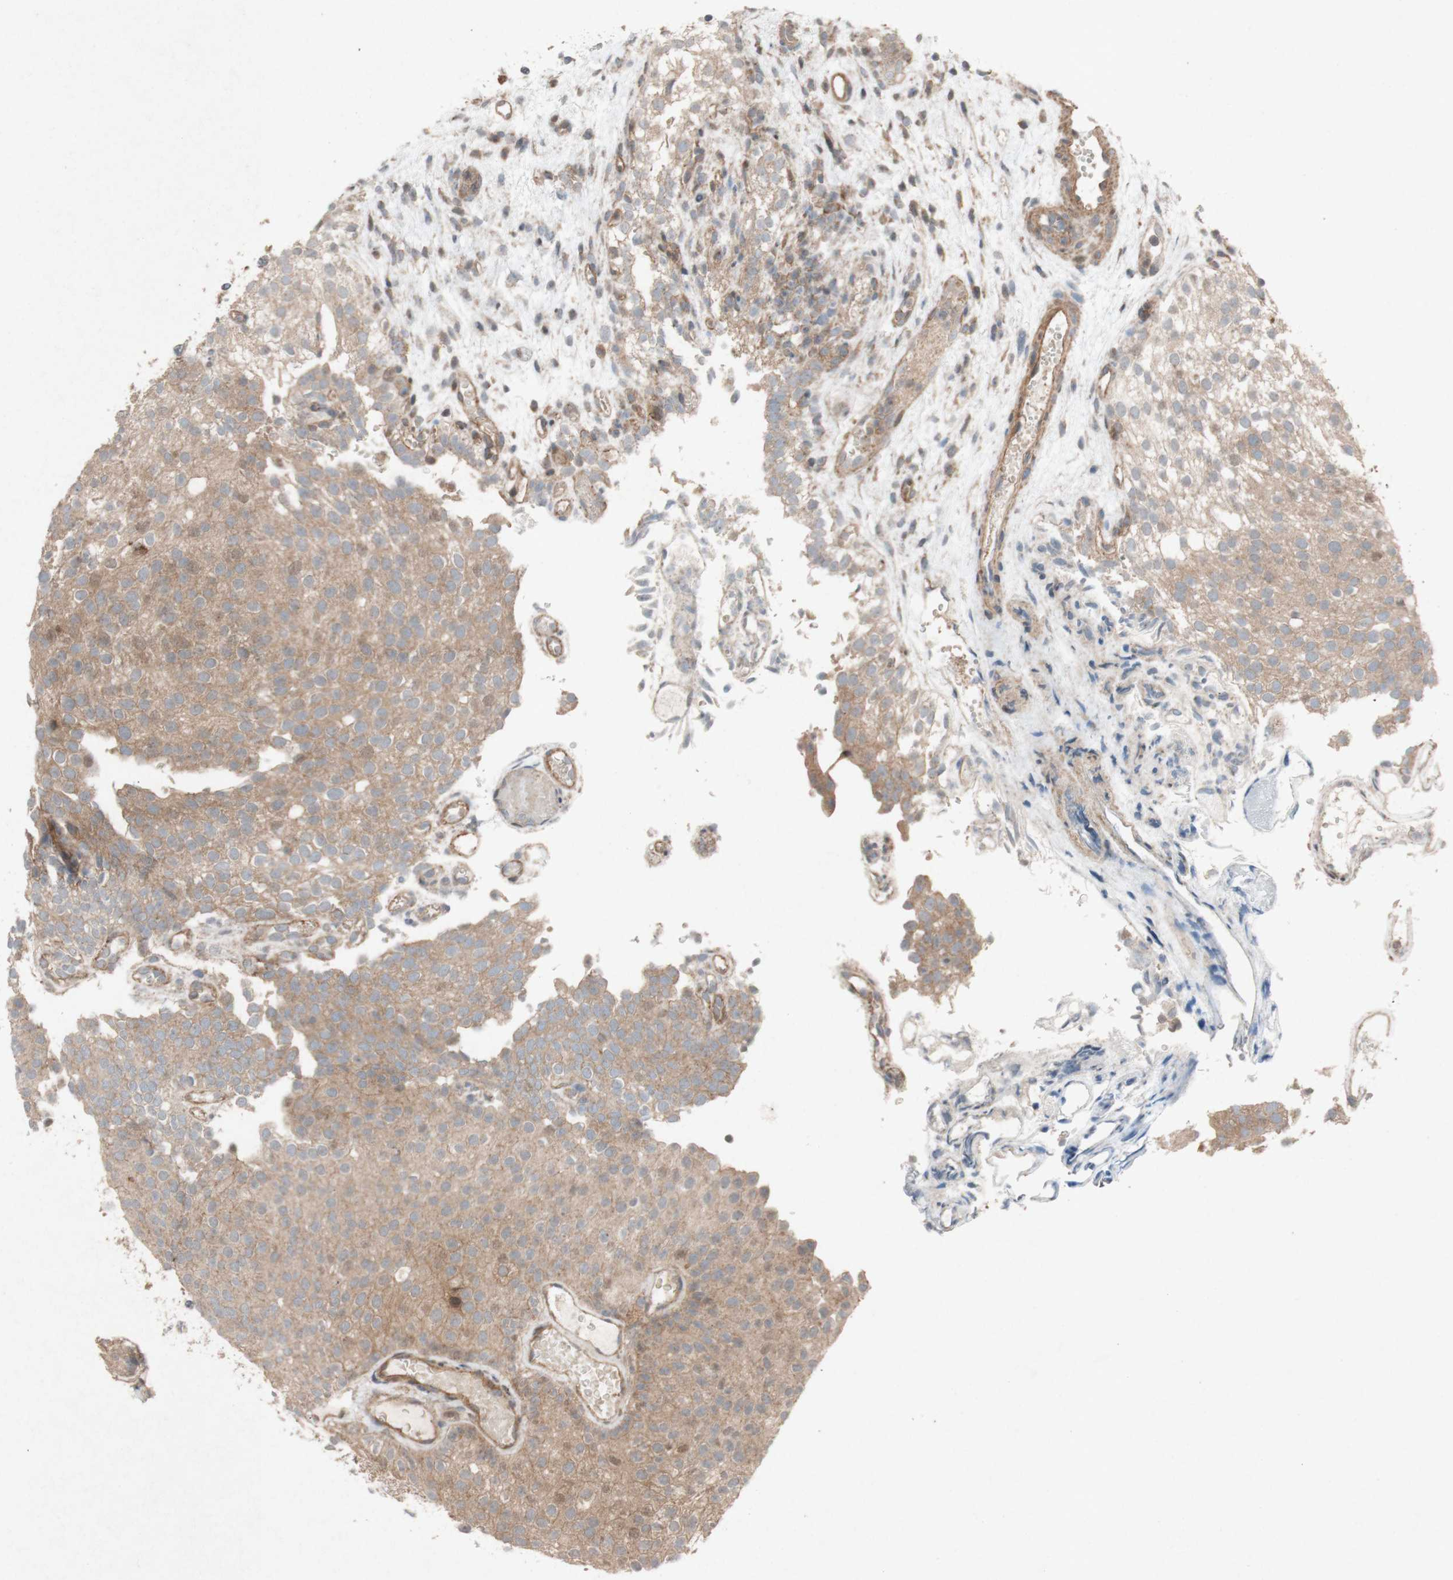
{"staining": {"intensity": "moderate", "quantity": ">75%", "location": "cytoplasmic/membranous"}, "tissue": "urothelial cancer", "cell_type": "Tumor cells", "image_type": "cancer", "snomed": [{"axis": "morphology", "description": "Urothelial carcinoma, Low grade"}, {"axis": "topography", "description": "Urinary bladder"}], "caption": "Urothelial carcinoma (low-grade) stained for a protein (brown) shows moderate cytoplasmic/membranous positive positivity in approximately >75% of tumor cells.", "gene": "ATP6V1F", "patient": {"sex": "male", "age": 78}}